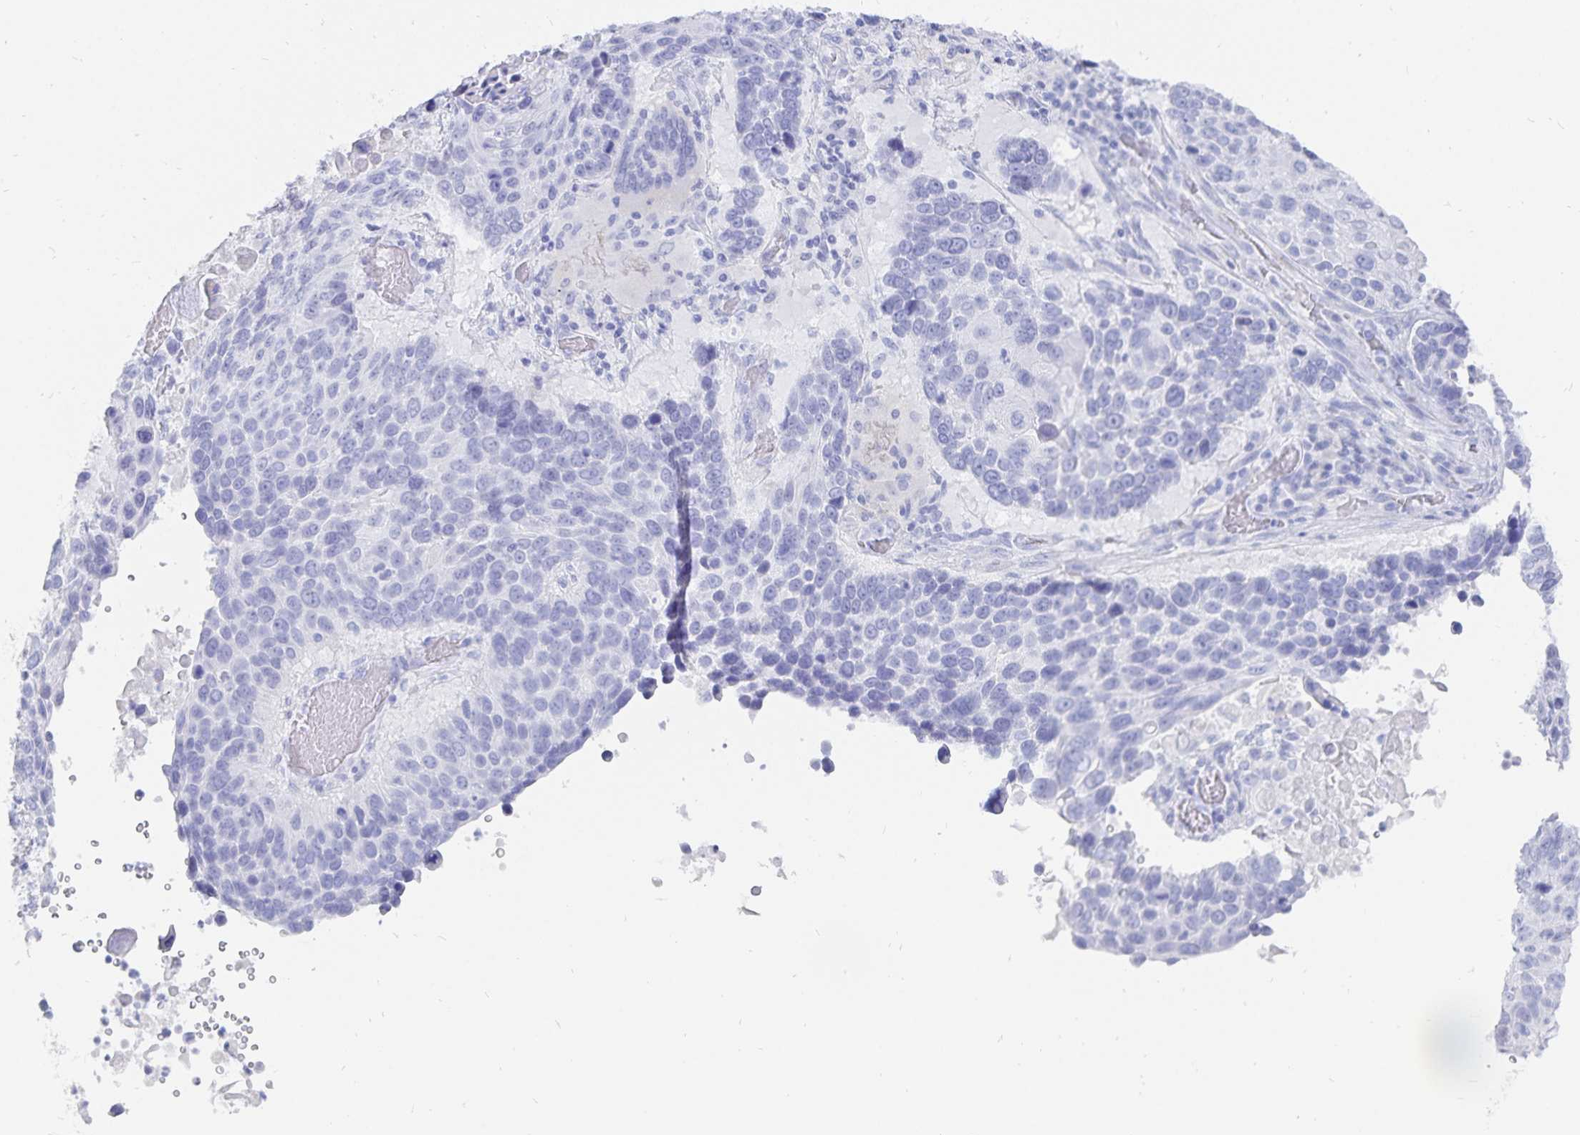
{"staining": {"intensity": "negative", "quantity": "none", "location": "none"}, "tissue": "lung cancer", "cell_type": "Tumor cells", "image_type": "cancer", "snomed": [{"axis": "morphology", "description": "Squamous cell carcinoma, NOS"}, {"axis": "topography", "description": "Lung"}], "caption": "A photomicrograph of squamous cell carcinoma (lung) stained for a protein displays no brown staining in tumor cells.", "gene": "INSL5", "patient": {"sex": "male", "age": 68}}